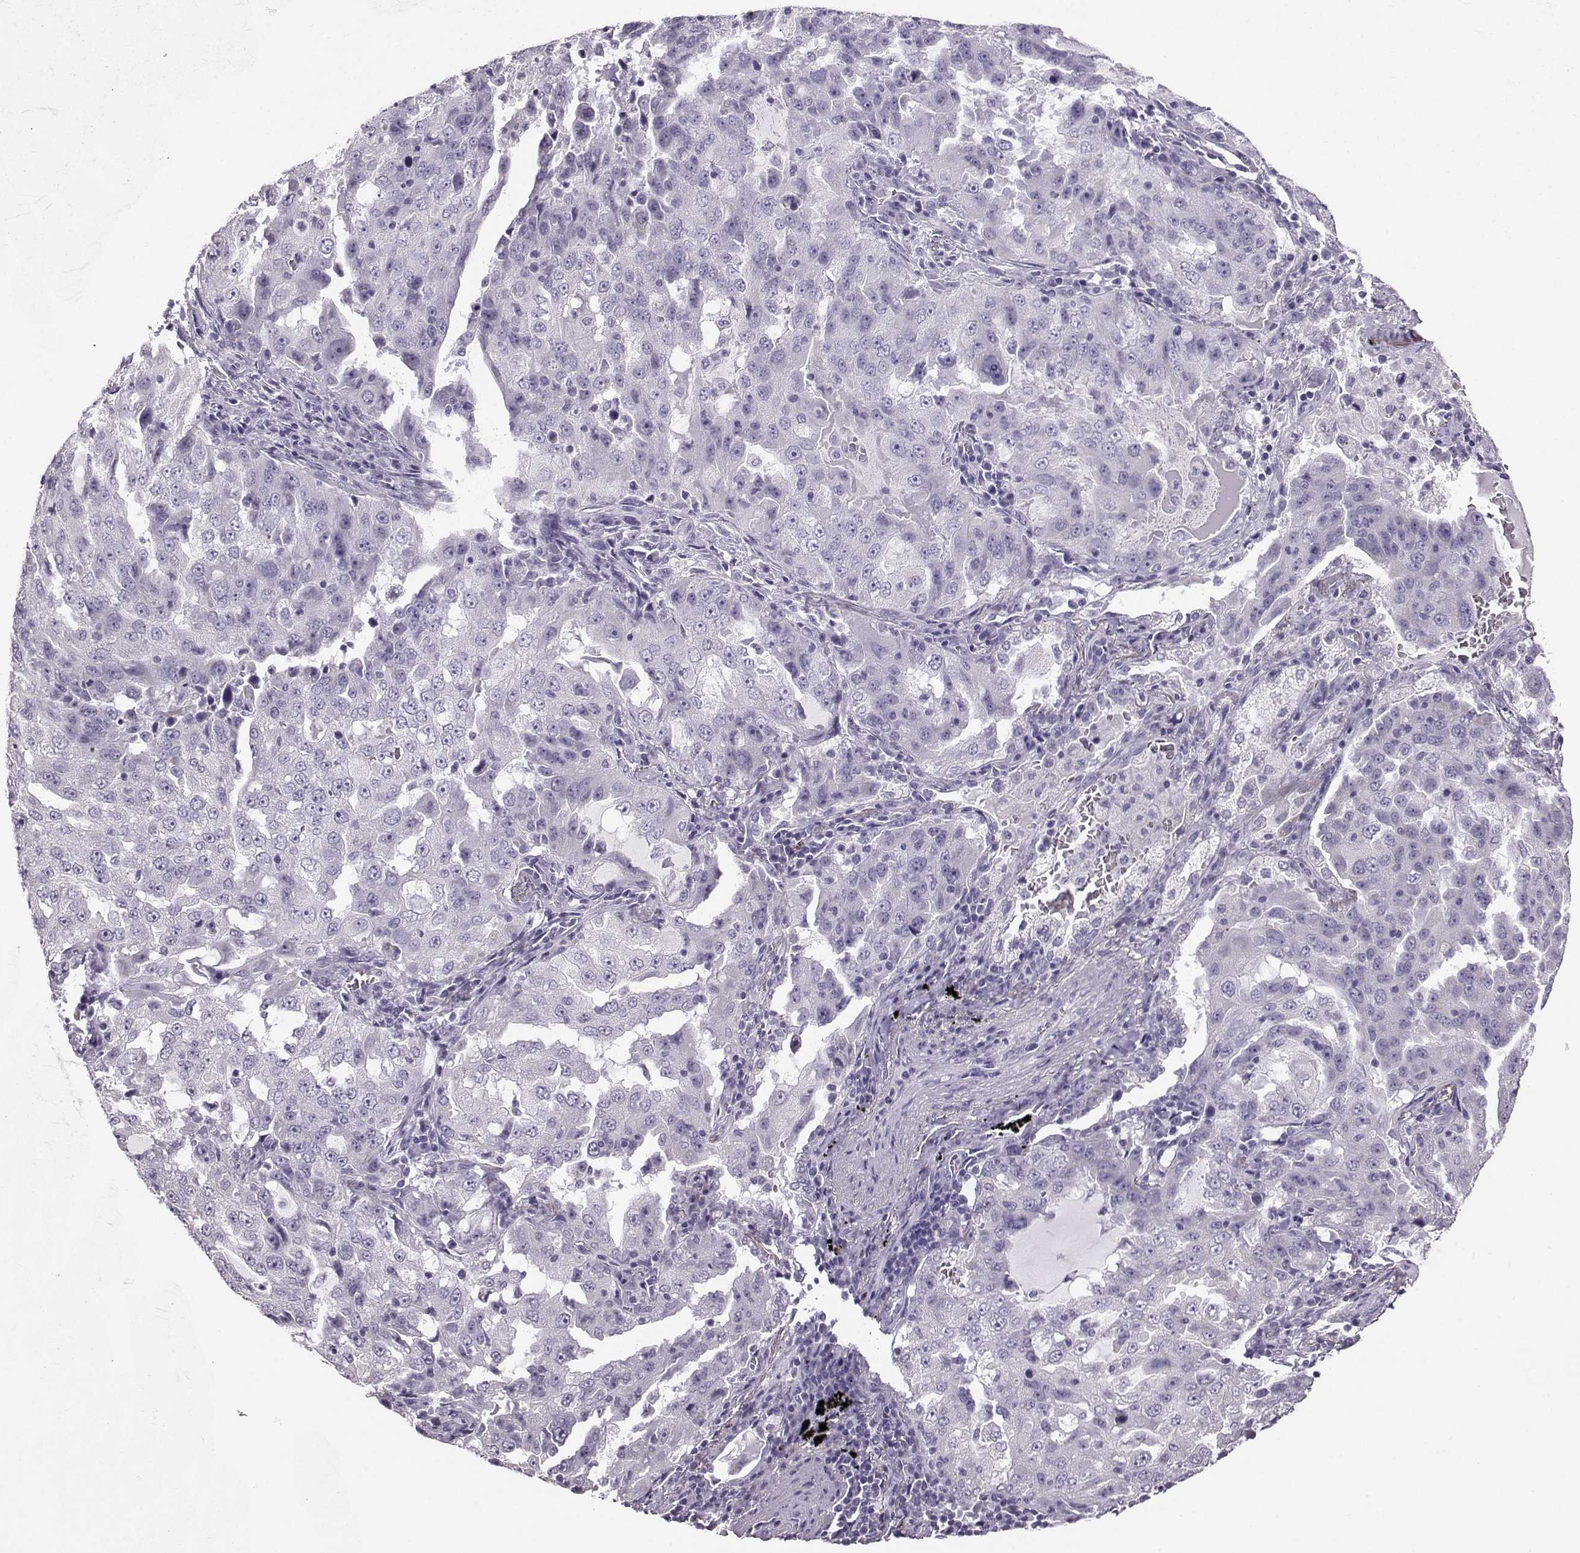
{"staining": {"intensity": "negative", "quantity": "none", "location": "none"}, "tissue": "lung cancer", "cell_type": "Tumor cells", "image_type": "cancer", "snomed": [{"axis": "morphology", "description": "Adenocarcinoma, NOS"}, {"axis": "topography", "description": "Lung"}], "caption": "Tumor cells show no significant staining in lung cancer (adenocarcinoma).", "gene": "AVP", "patient": {"sex": "female", "age": 61}}